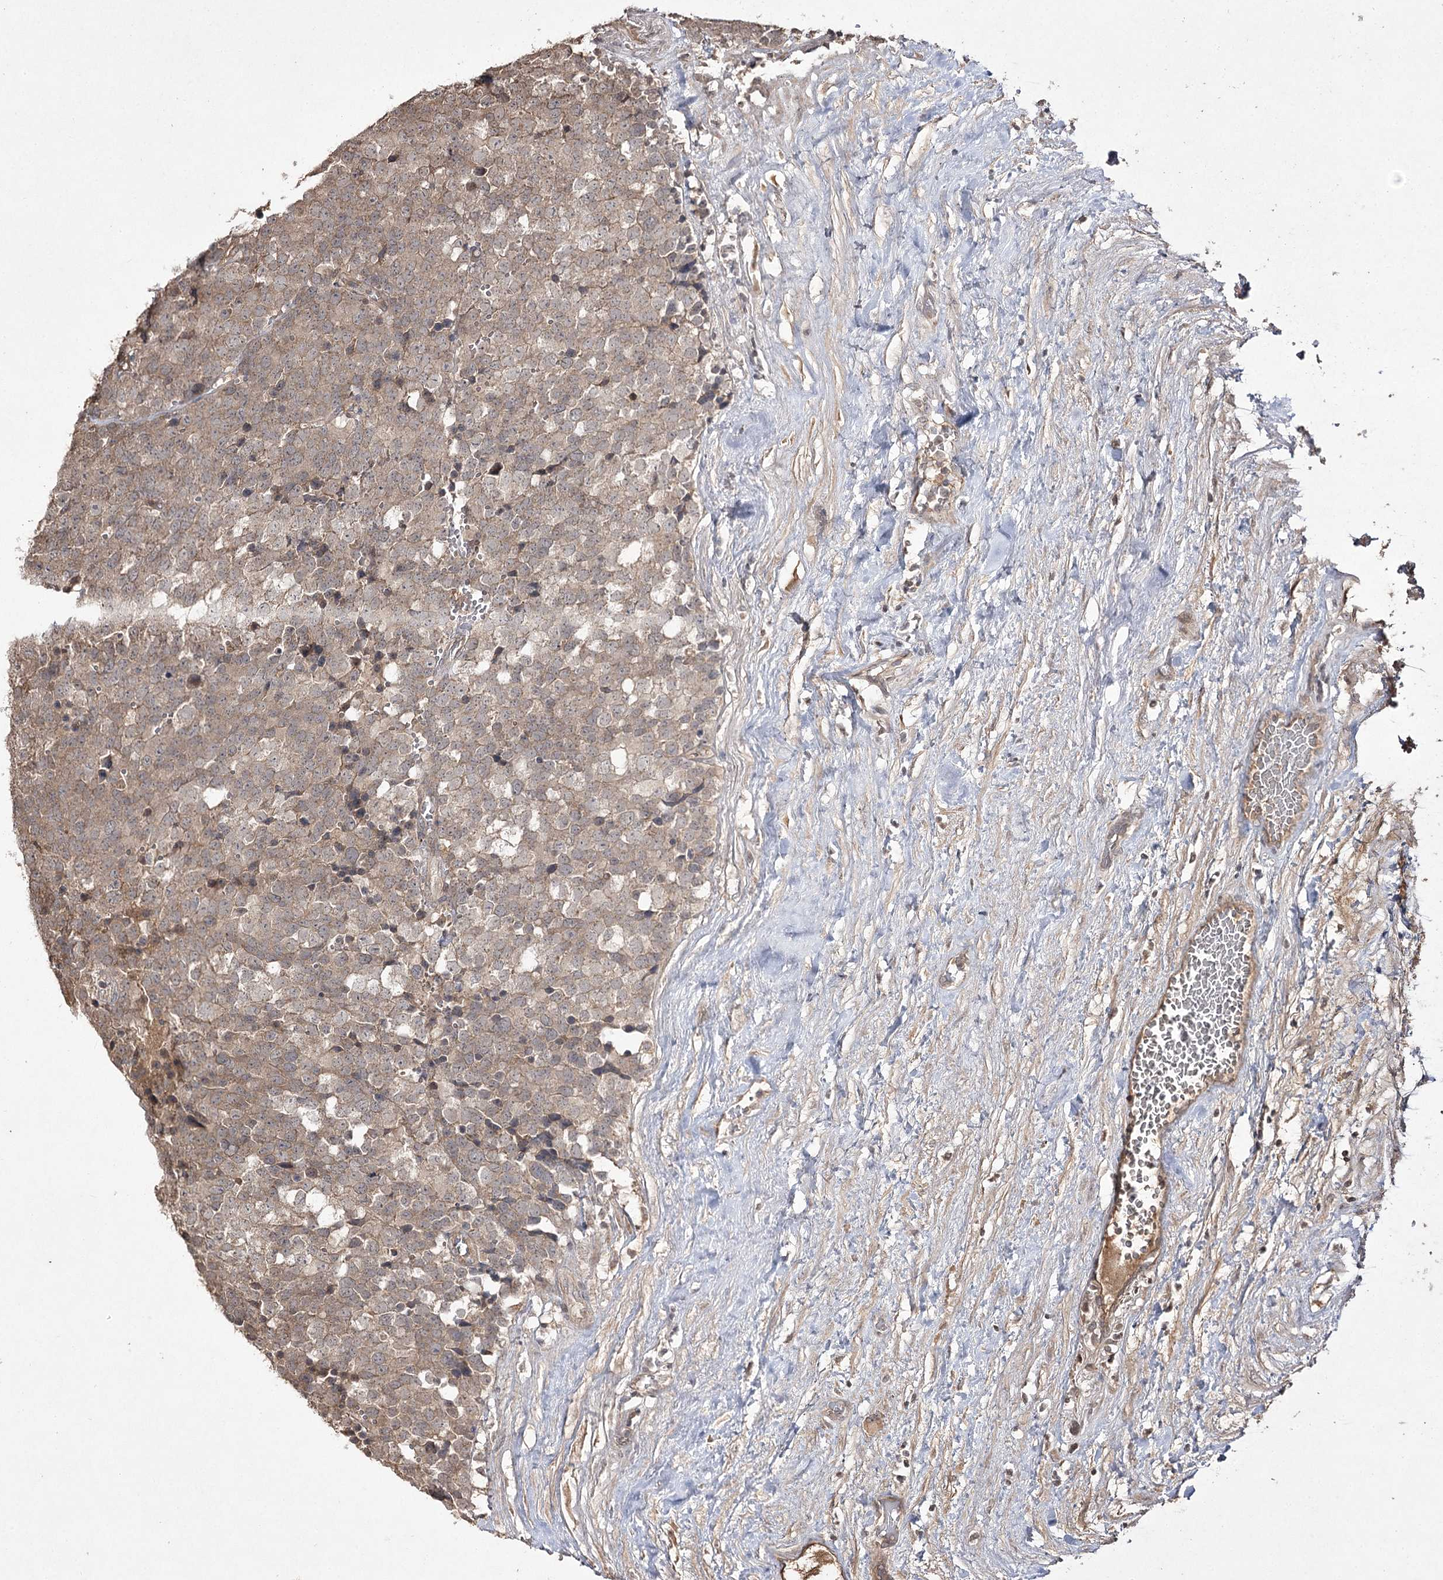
{"staining": {"intensity": "weak", "quantity": ">75%", "location": "cytoplasmic/membranous"}, "tissue": "testis cancer", "cell_type": "Tumor cells", "image_type": "cancer", "snomed": [{"axis": "morphology", "description": "Seminoma, NOS"}, {"axis": "topography", "description": "Testis"}], "caption": "Testis cancer stained with DAB immunohistochemistry reveals low levels of weak cytoplasmic/membranous positivity in approximately >75% of tumor cells. The protein of interest is stained brown, and the nuclei are stained in blue (DAB (3,3'-diaminobenzidine) IHC with brightfield microscopy, high magnification).", "gene": "FANCL", "patient": {"sex": "male", "age": 71}}